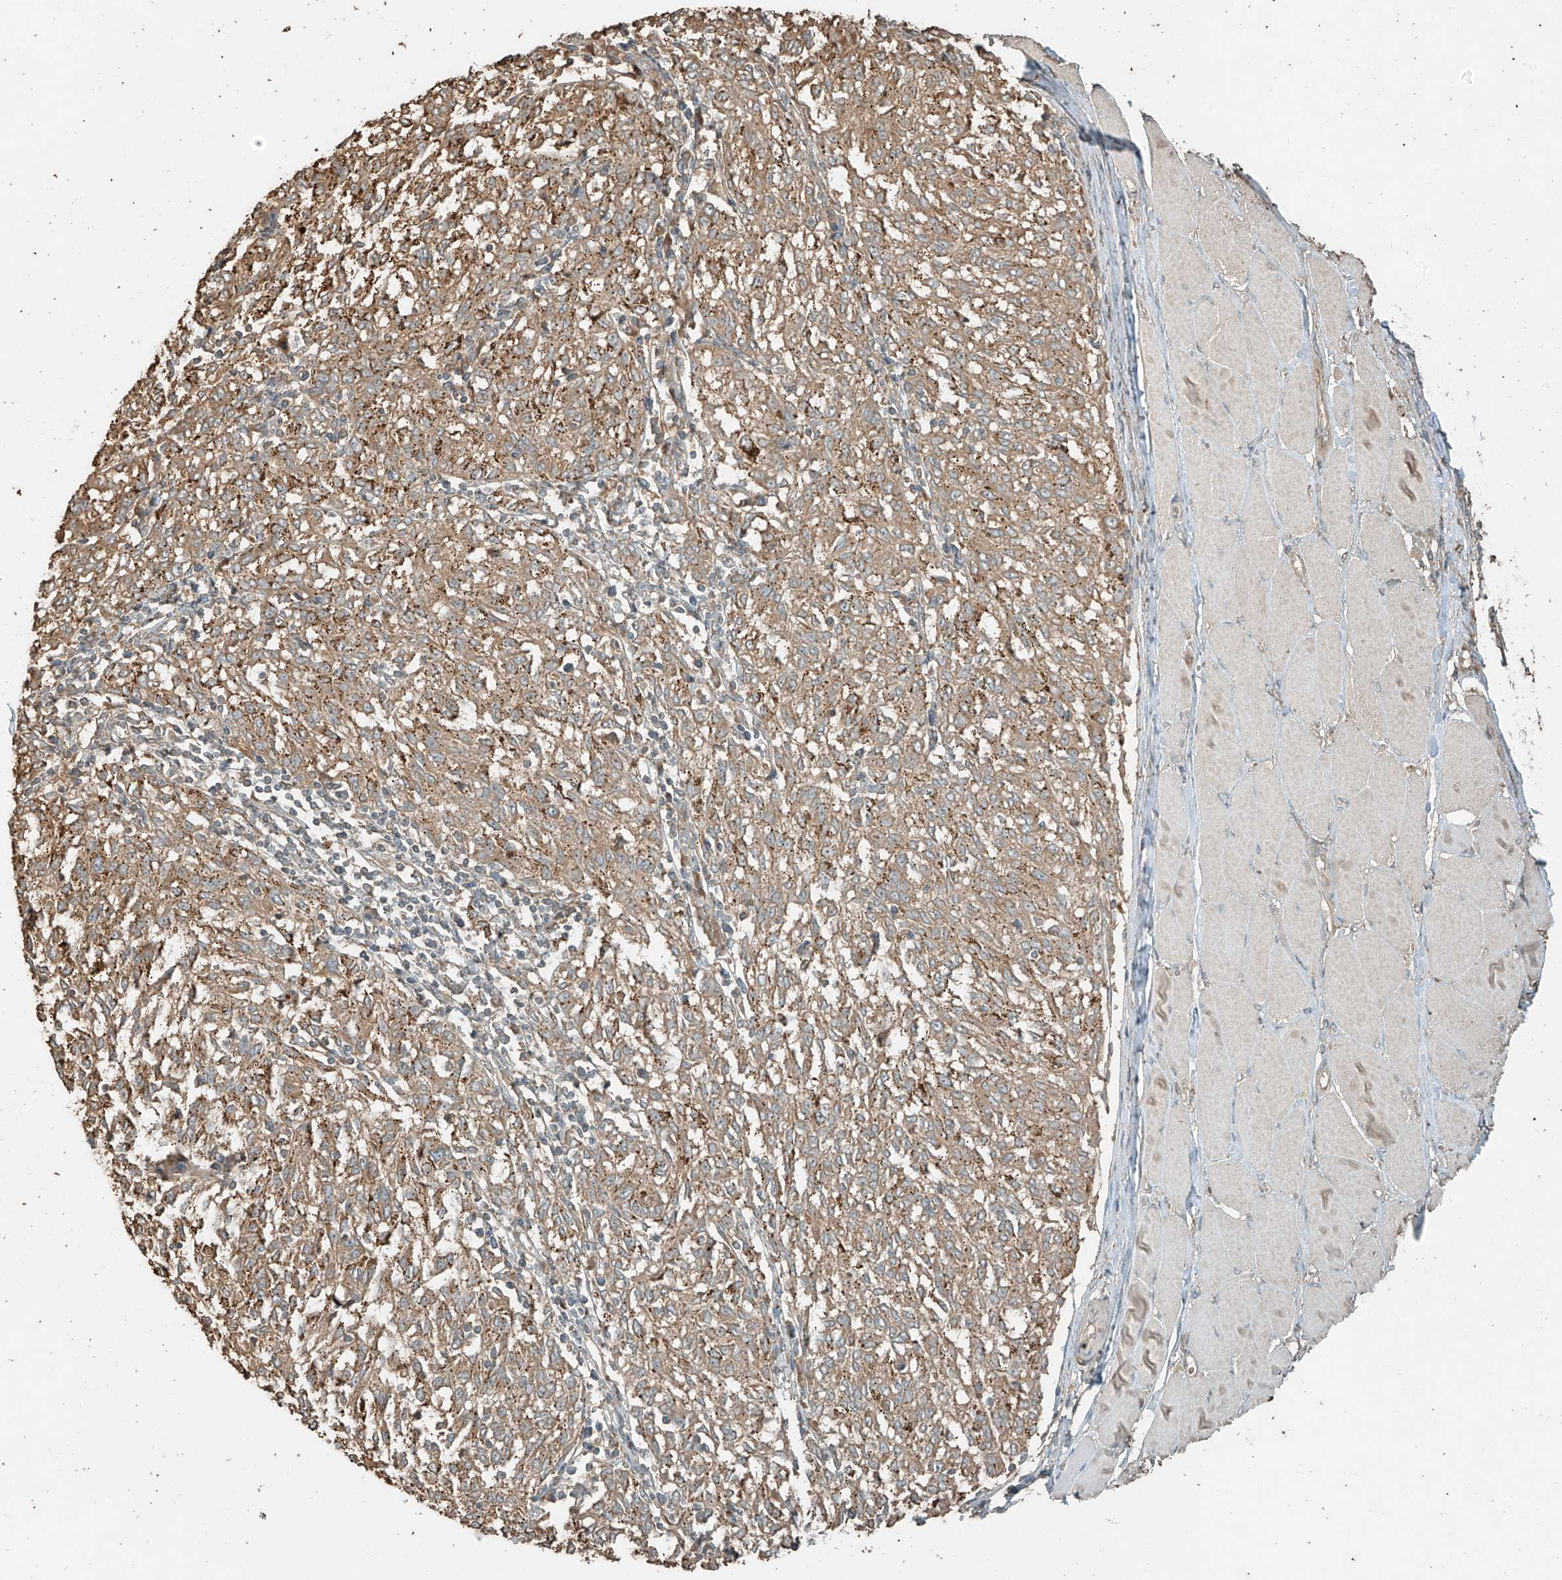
{"staining": {"intensity": "weak", "quantity": ">75%", "location": "cytoplasmic/membranous"}, "tissue": "melanoma", "cell_type": "Tumor cells", "image_type": "cancer", "snomed": [{"axis": "morphology", "description": "Malignant melanoma, NOS"}, {"axis": "topography", "description": "Skin"}], "caption": "IHC staining of melanoma, which exhibits low levels of weak cytoplasmic/membranous staining in about >75% of tumor cells indicating weak cytoplasmic/membranous protein staining. The staining was performed using DAB (brown) for protein detection and nuclei were counterstained in hematoxylin (blue).", "gene": "RFTN2", "patient": {"sex": "female", "age": 72}}